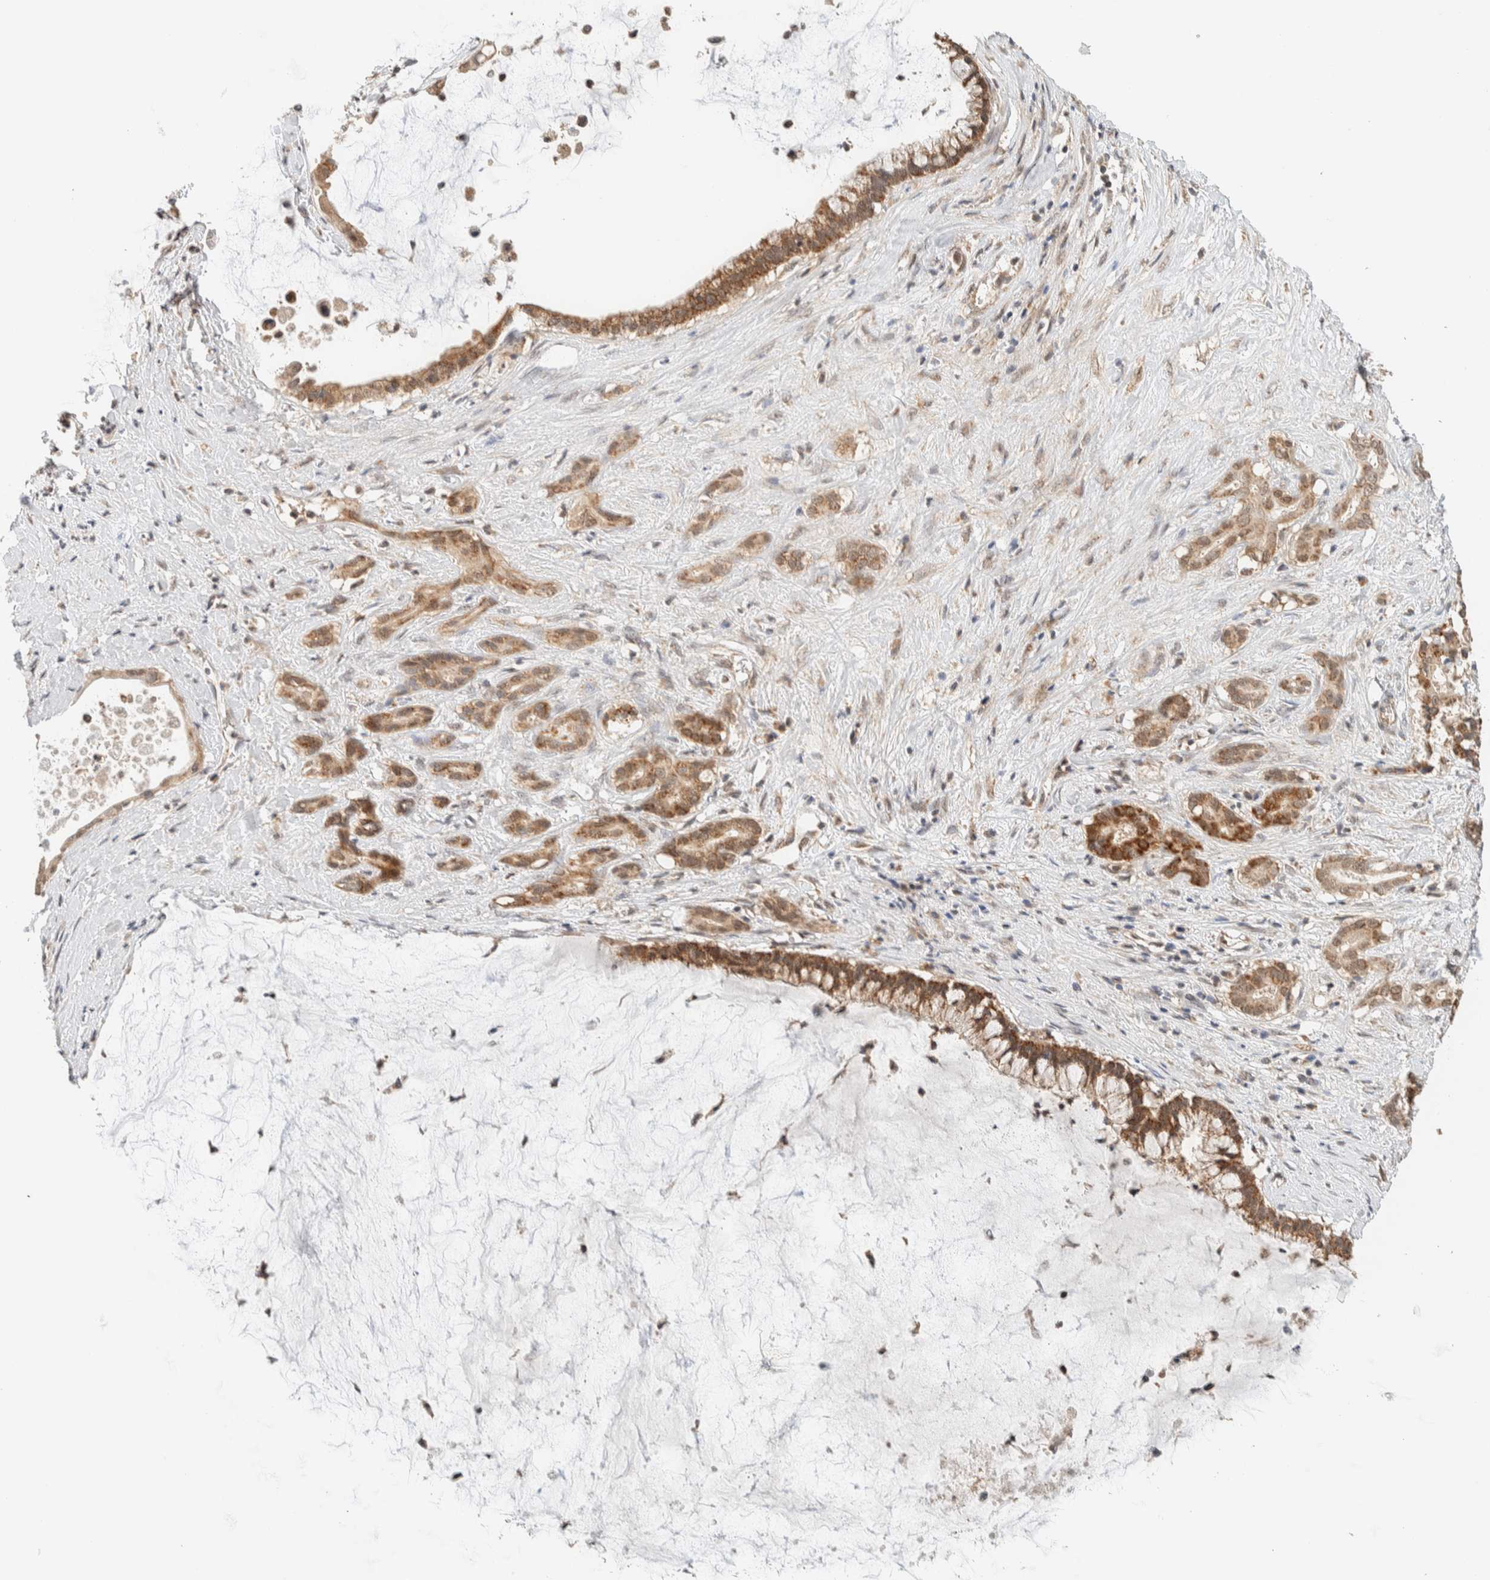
{"staining": {"intensity": "strong", "quantity": ">75%", "location": "cytoplasmic/membranous"}, "tissue": "pancreatic cancer", "cell_type": "Tumor cells", "image_type": "cancer", "snomed": [{"axis": "morphology", "description": "Adenocarcinoma, NOS"}, {"axis": "topography", "description": "Pancreas"}], "caption": "Protein expression analysis of human pancreatic cancer reveals strong cytoplasmic/membranous staining in approximately >75% of tumor cells. Using DAB (3,3'-diaminobenzidine) (brown) and hematoxylin (blue) stains, captured at high magnification using brightfield microscopy.", "gene": "MRPL41", "patient": {"sex": "male", "age": 41}}